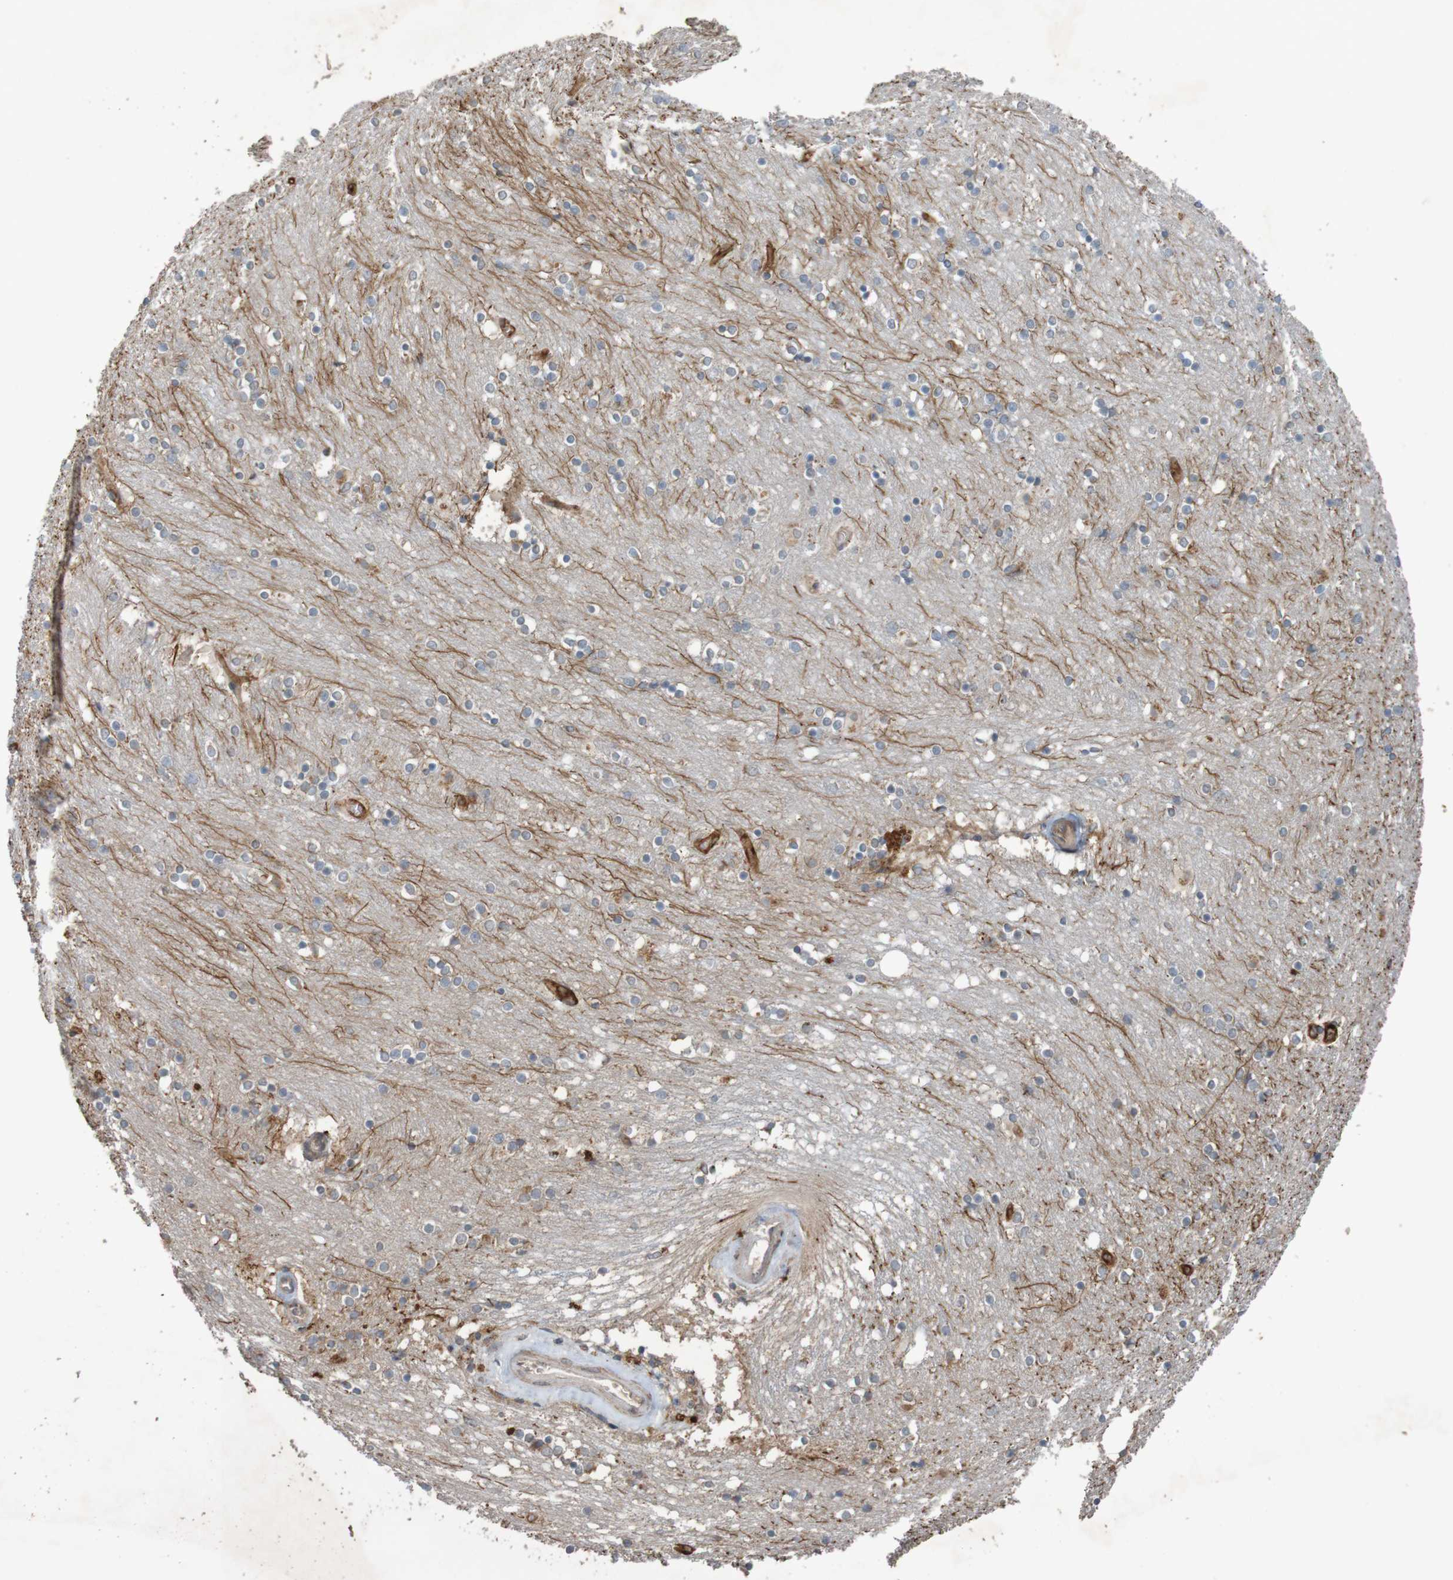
{"staining": {"intensity": "negative", "quantity": "none", "location": "none"}, "tissue": "caudate", "cell_type": "Glial cells", "image_type": "normal", "snomed": [{"axis": "morphology", "description": "Normal tissue, NOS"}, {"axis": "topography", "description": "Lateral ventricle wall"}], "caption": "High magnification brightfield microscopy of unremarkable caudate stained with DAB (3,3'-diaminobenzidine) (brown) and counterstained with hematoxylin (blue): glial cells show no significant positivity. (DAB (3,3'-diaminobenzidine) IHC, high magnification).", "gene": "B3GAT2", "patient": {"sex": "female", "age": 54}}